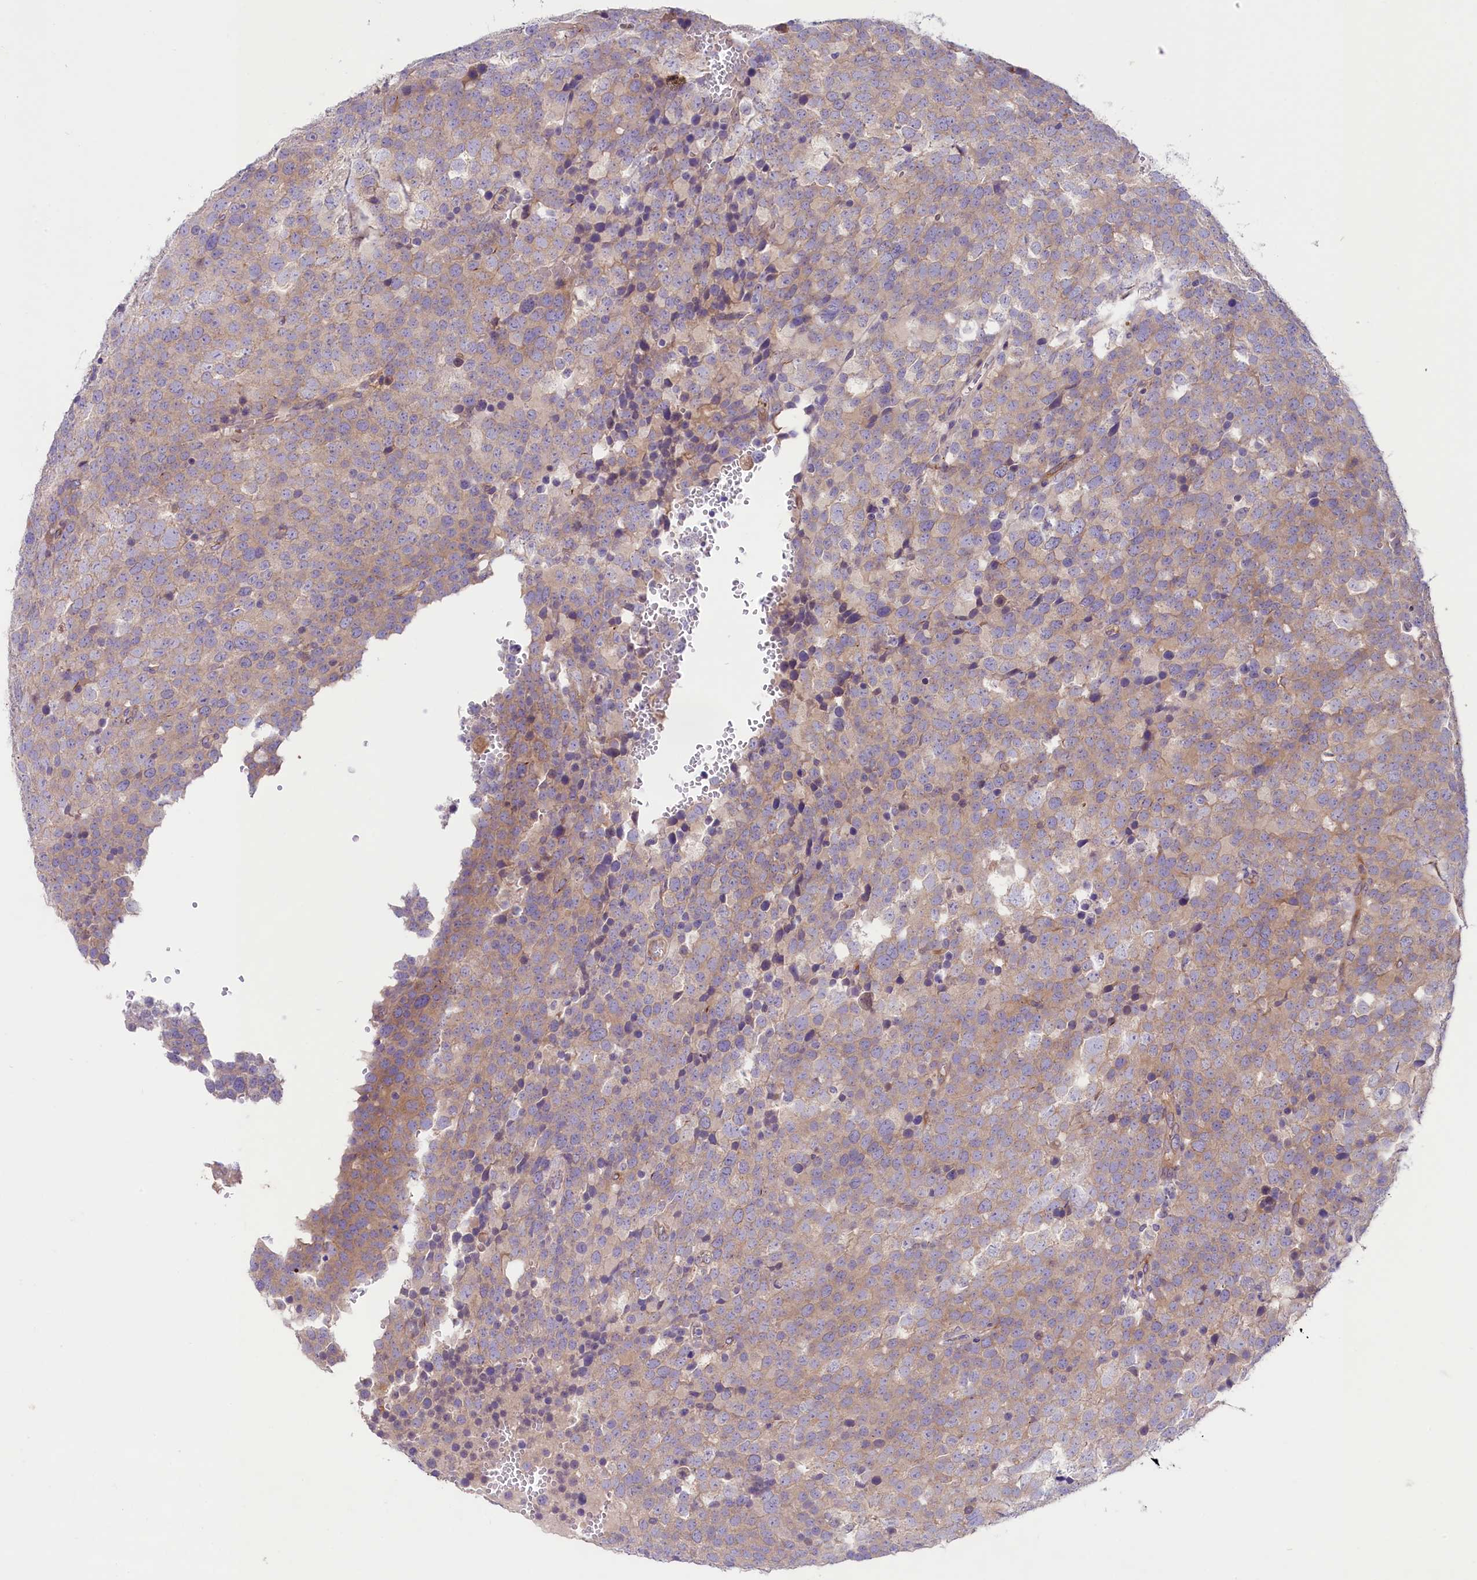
{"staining": {"intensity": "weak", "quantity": ">75%", "location": "cytoplasmic/membranous"}, "tissue": "testis cancer", "cell_type": "Tumor cells", "image_type": "cancer", "snomed": [{"axis": "morphology", "description": "Seminoma, NOS"}, {"axis": "topography", "description": "Testis"}], "caption": "This is a micrograph of IHC staining of seminoma (testis), which shows weak expression in the cytoplasmic/membranous of tumor cells.", "gene": "CD99L2", "patient": {"sex": "male", "age": 71}}